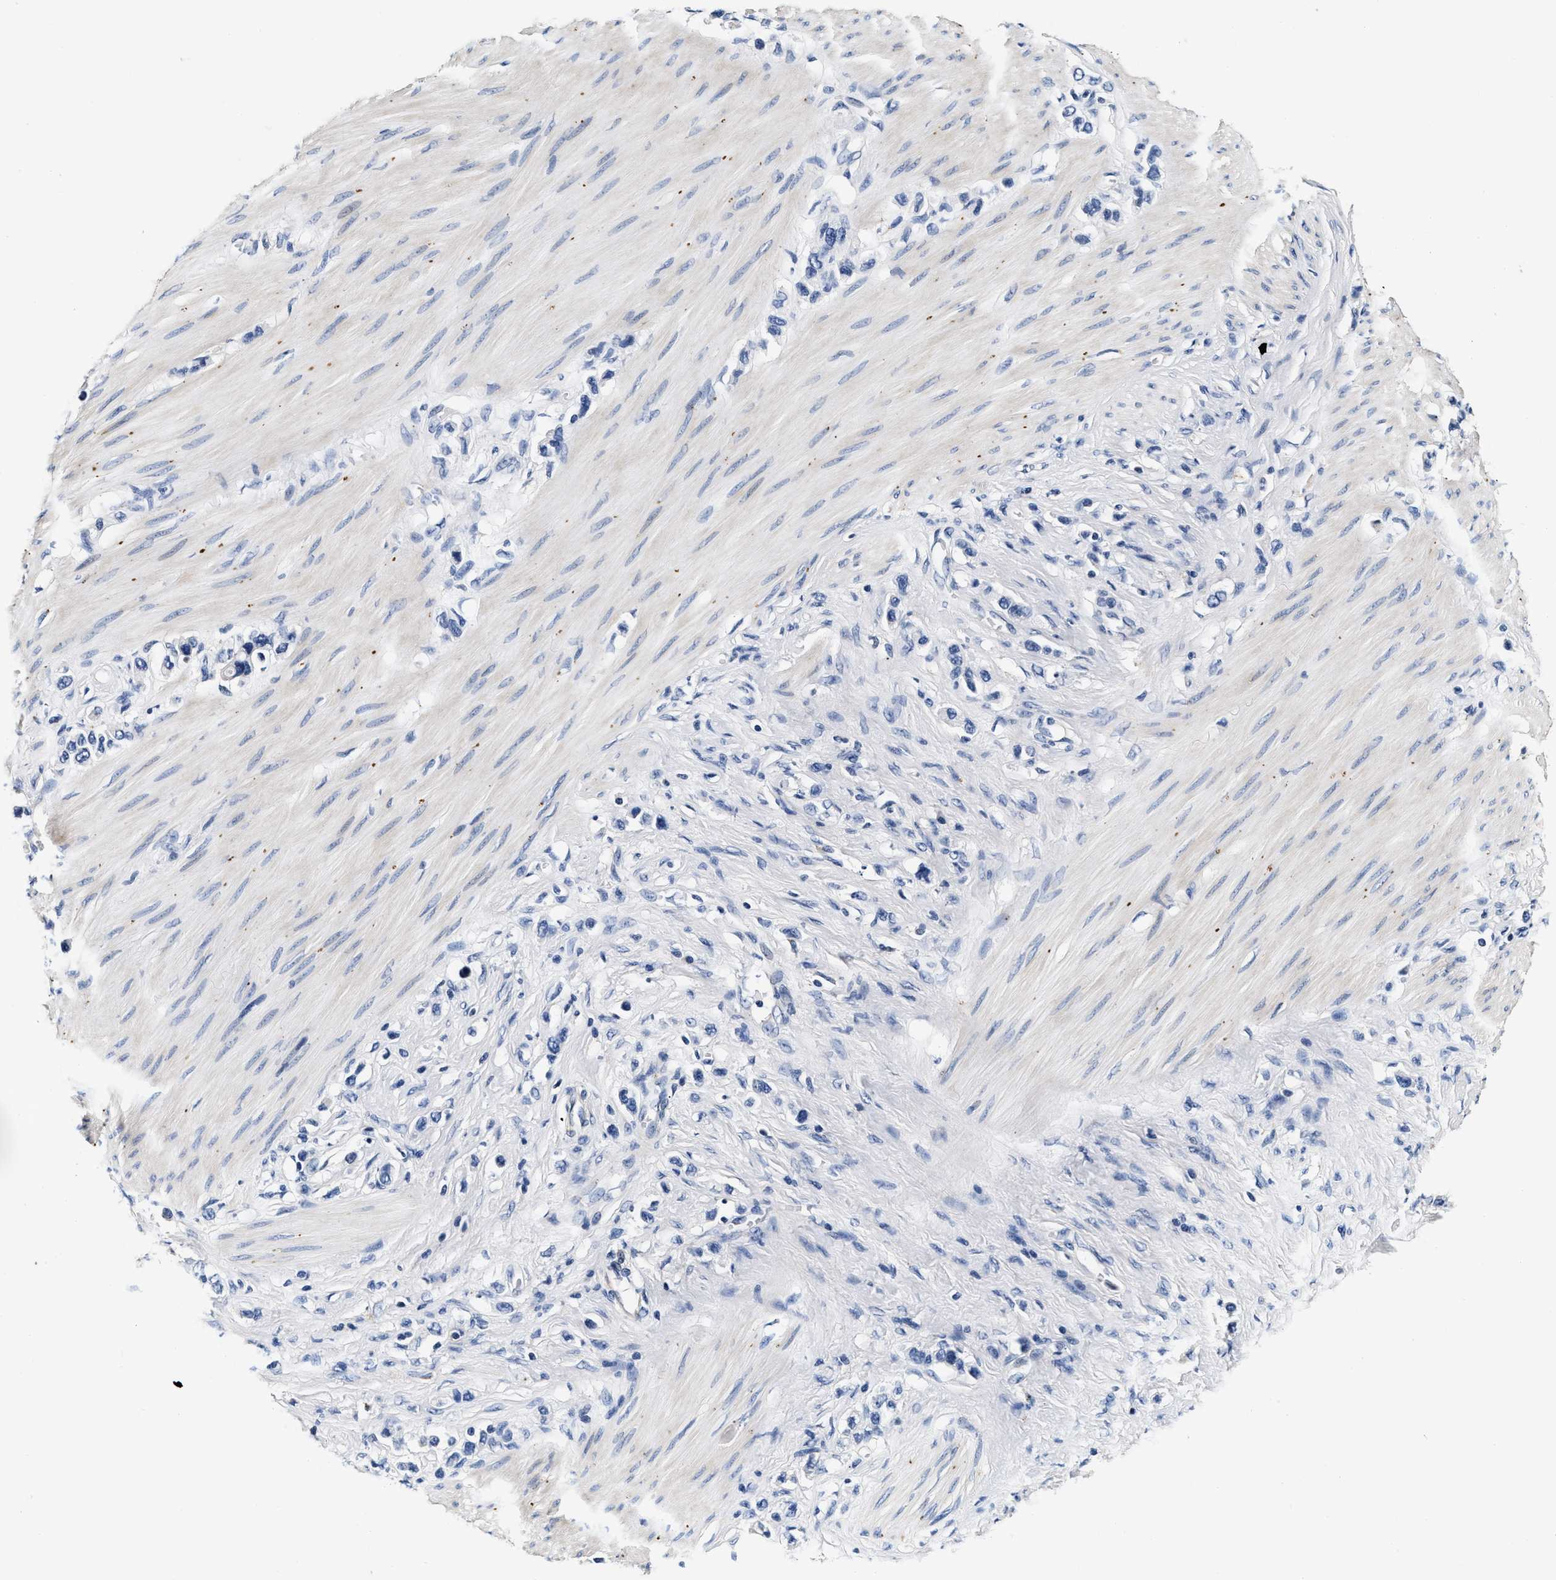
{"staining": {"intensity": "negative", "quantity": "none", "location": "none"}, "tissue": "stomach cancer", "cell_type": "Tumor cells", "image_type": "cancer", "snomed": [{"axis": "morphology", "description": "Adenocarcinoma, NOS"}, {"axis": "topography", "description": "Stomach"}], "caption": "A photomicrograph of stomach adenocarcinoma stained for a protein displays no brown staining in tumor cells. (Brightfield microscopy of DAB (3,3'-diaminobenzidine) immunohistochemistry (IHC) at high magnification).", "gene": "ABCG8", "patient": {"sex": "female", "age": 65}}